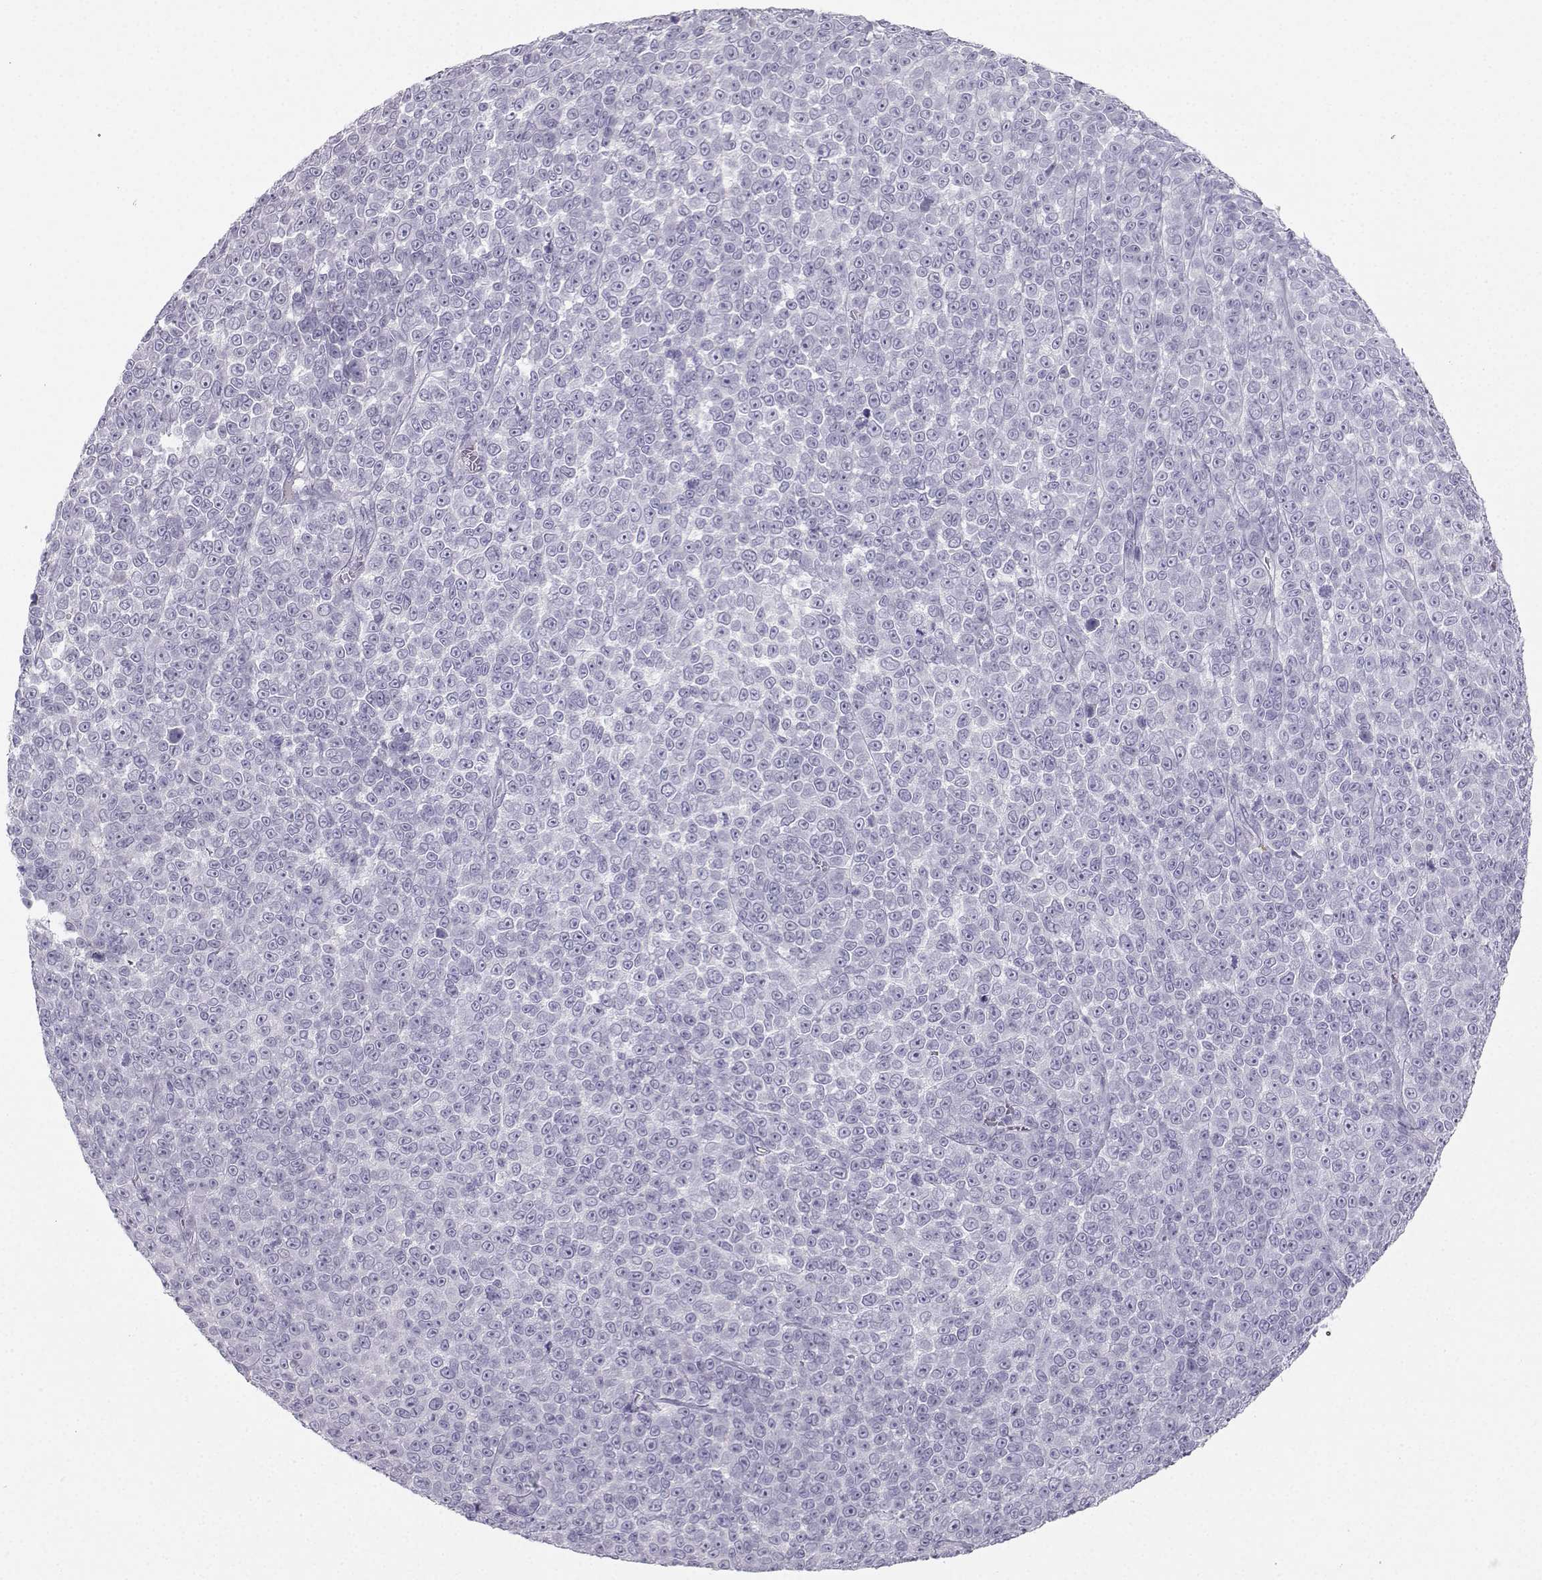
{"staining": {"intensity": "negative", "quantity": "none", "location": "none"}, "tissue": "melanoma", "cell_type": "Tumor cells", "image_type": "cancer", "snomed": [{"axis": "morphology", "description": "Malignant melanoma, NOS"}, {"axis": "topography", "description": "Skin"}], "caption": "This is an immunohistochemistry histopathology image of melanoma. There is no positivity in tumor cells.", "gene": "IQCD", "patient": {"sex": "female", "age": 95}}